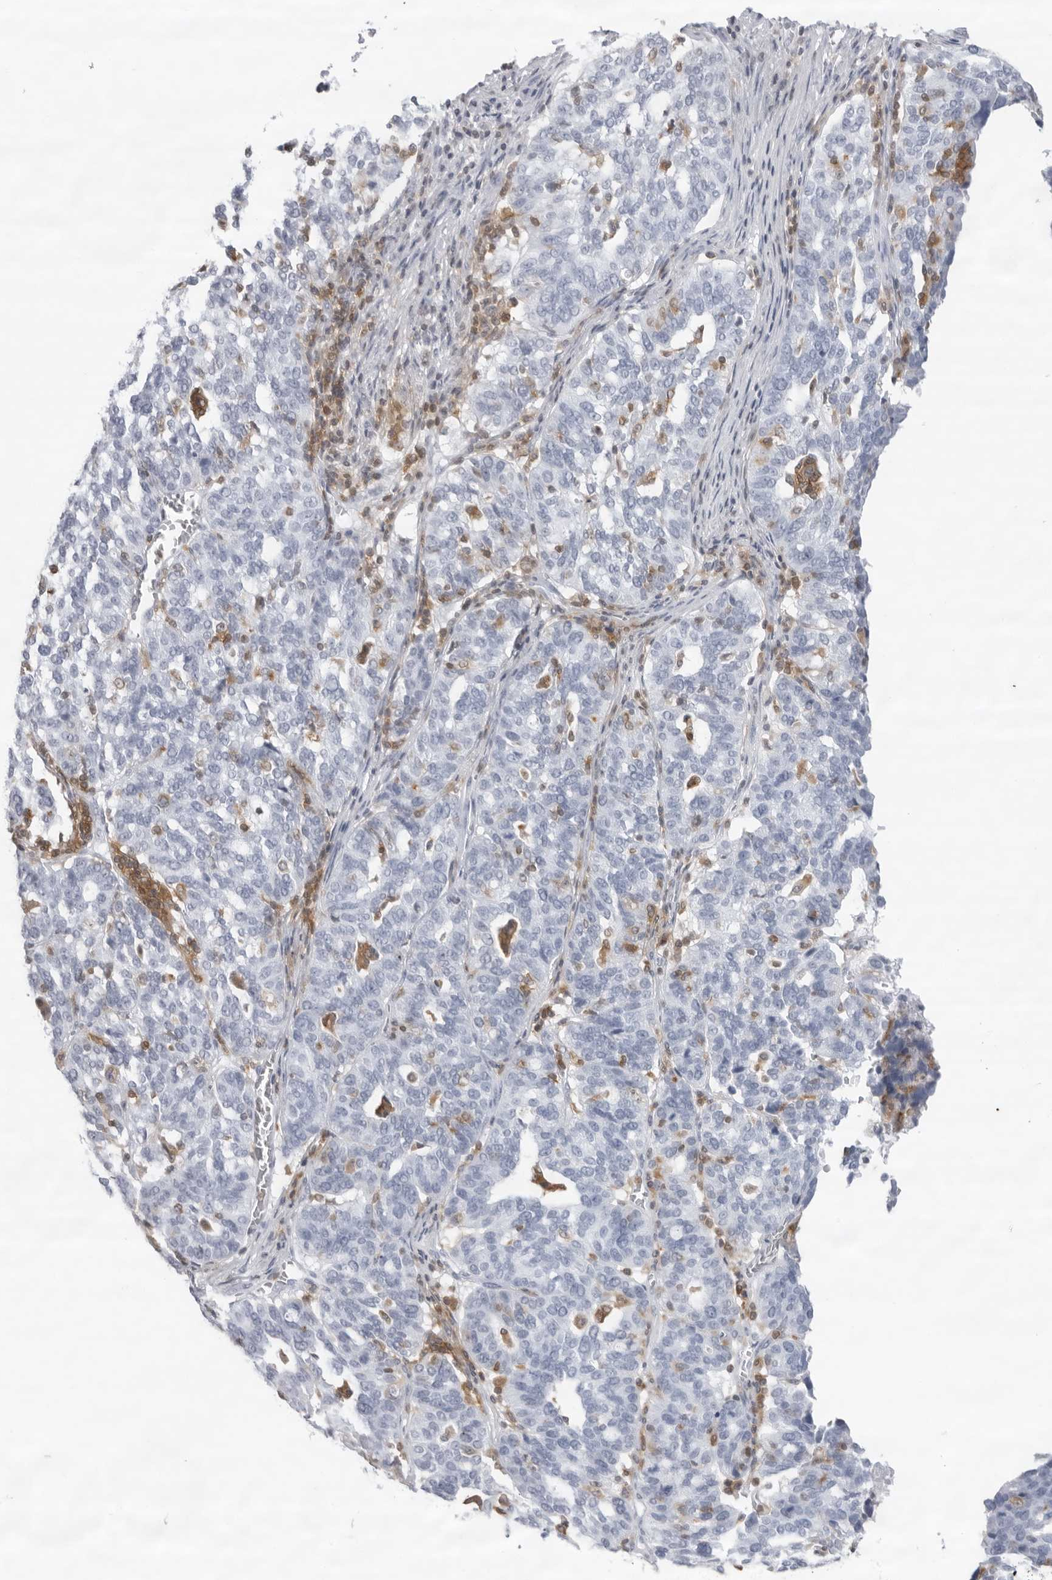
{"staining": {"intensity": "negative", "quantity": "none", "location": "none"}, "tissue": "ovarian cancer", "cell_type": "Tumor cells", "image_type": "cancer", "snomed": [{"axis": "morphology", "description": "Cystadenocarcinoma, serous, NOS"}, {"axis": "topography", "description": "Ovary"}], "caption": "Tumor cells show no significant protein staining in ovarian serous cystadenocarcinoma. (DAB immunohistochemistry (IHC) with hematoxylin counter stain).", "gene": "FMNL1", "patient": {"sex": "female", "age": 59}}